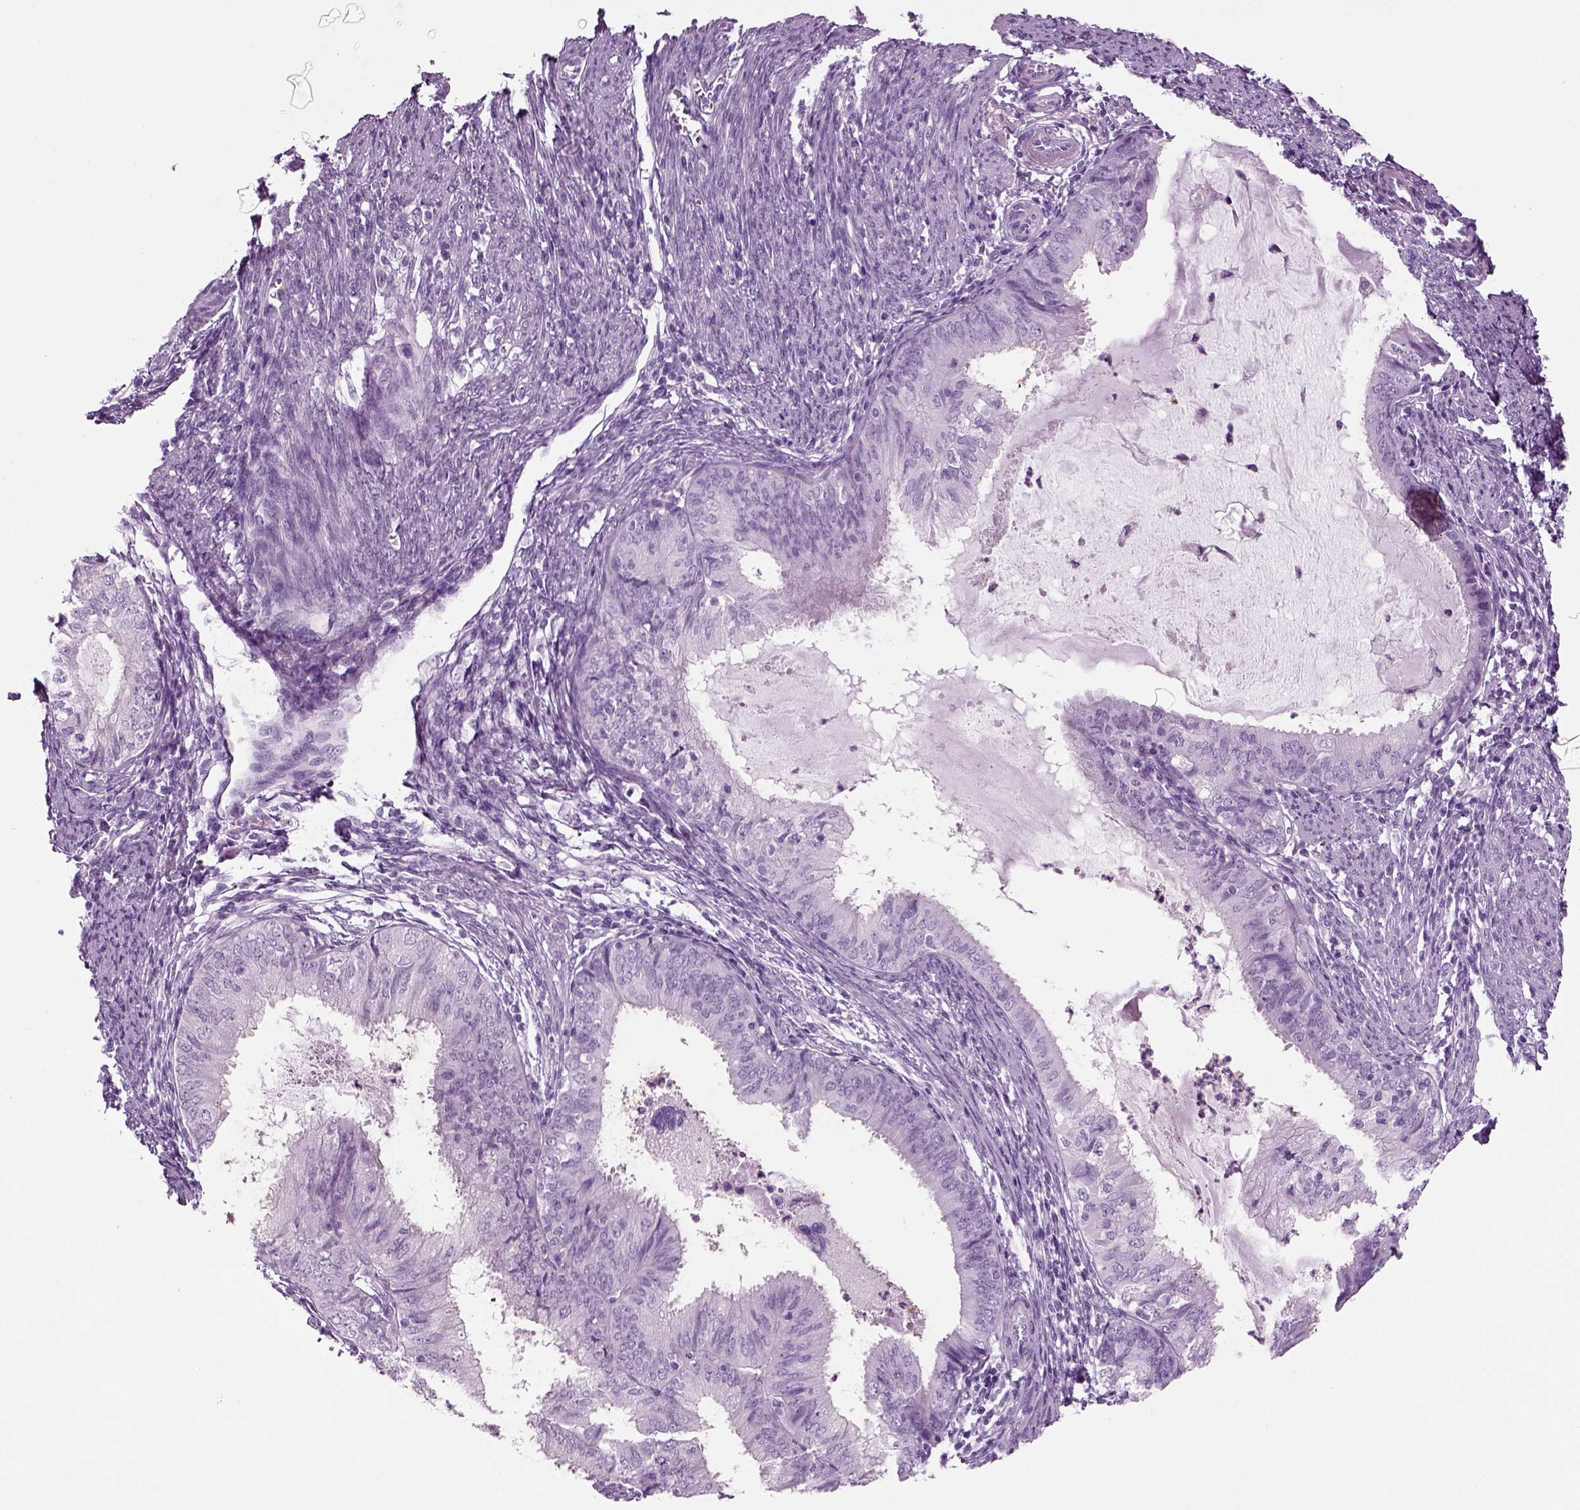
{"staining": {"intensity": "negative", "quantity": "none", "location": "none"}, "tissue": "endometrial cancer", "cell_type": "Tumor cells", "image_type": "cancer", "snomed": [{"axis": "morphology", "description": "Adenocarcinoma, NOS"}, {"axis": "topography", "description": "Endometrium"}], "caption": "An IHC image of endometrial cancer is shown. There is no staining in tumor cells of endometrial cancer. (Brightfield microscopy of DAB (3,3'-diaminobenzidine) immunohistochemistry at high magnification).", "gene": "CRABP1", "patient": {"sex": "female", "age": 57}}